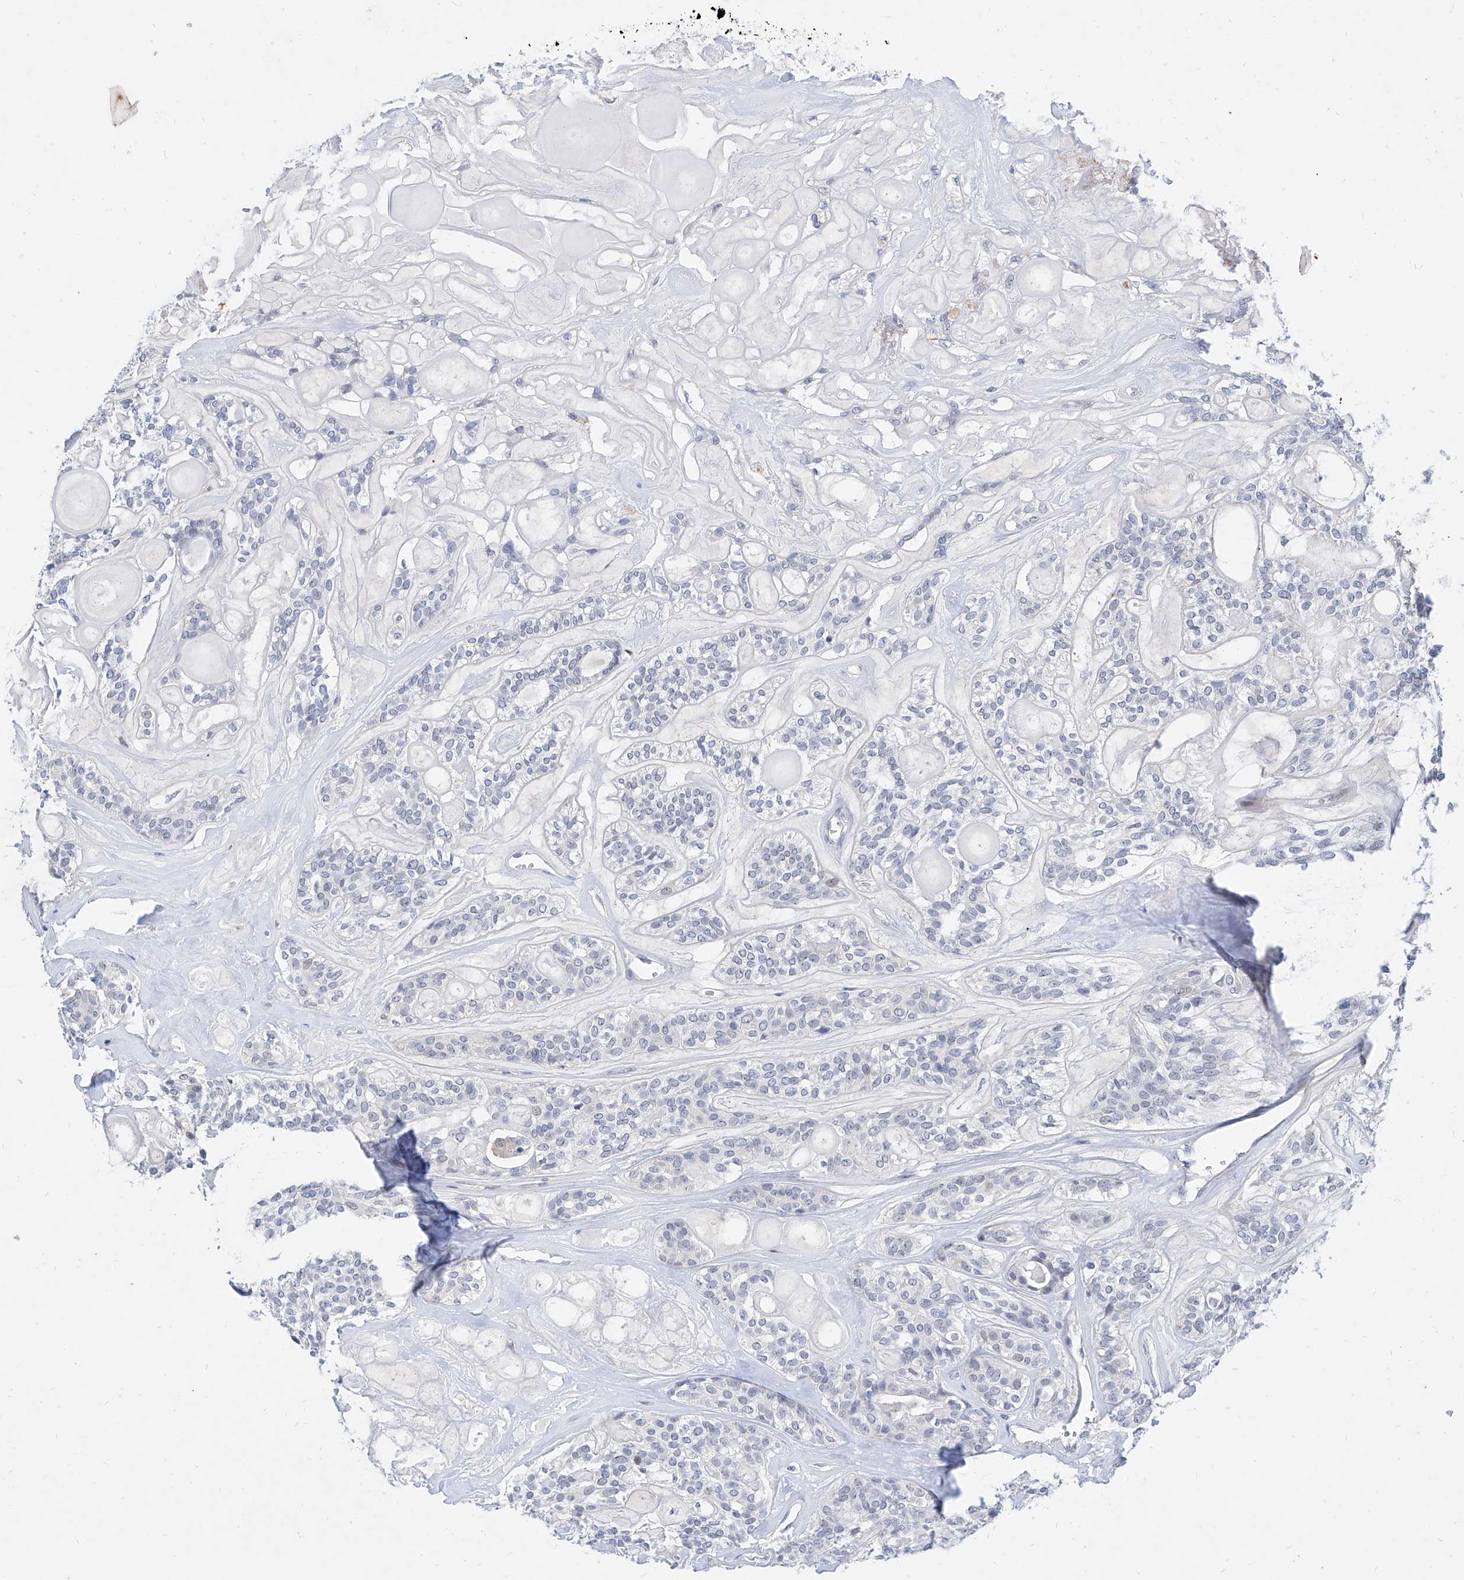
{"staining": {"intensity": "negative", "quantity": "none", "location": "none"}, "tissue": "head and neck cancer", "cell_type": "Tumor cells", "image_type": "cancer", "snomed": [{"axis": "morphology", "description": "Adenocarcinoma, NOS"}, {"axis": "topography", "description": "Head-Neck"}], "caption": "The histopathology image reveals no significant positivity in tumor cells of head and neck cancer (adenocarcinoma).", "gene": "BPTF", "patient": {"sex": "male", "age": 66}}